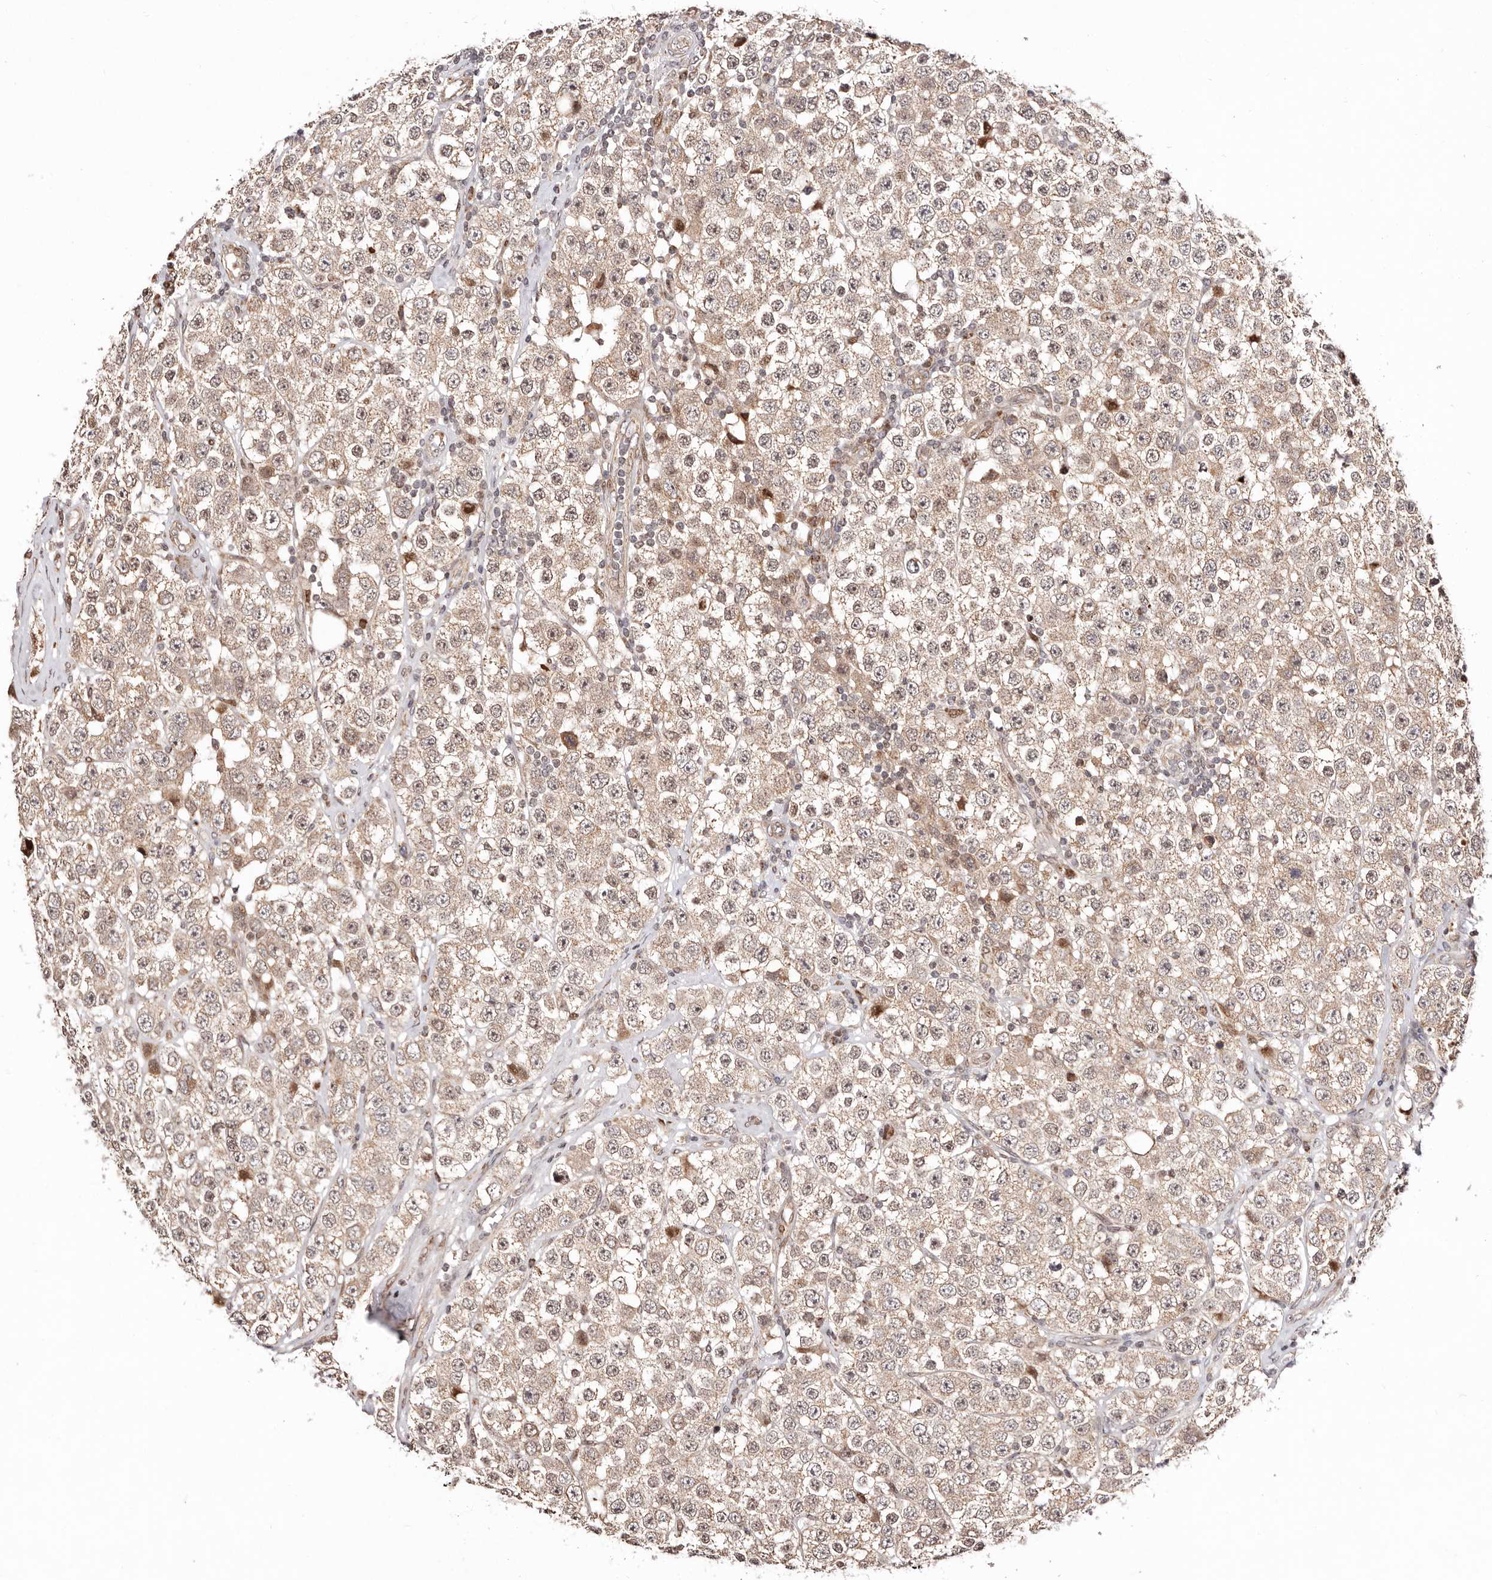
{"staining": {"intensity": "weak", "quantity": ">75%", "location": "cytoplasmic/membranous"}, "tissue": "testis cancer", "cell_type": "Tumor cells", "image_type": "cancer", "snomed": [{"axis": "morphology", "description": "Seminoma, NOS"}, {"axis": "topography", "description": "Testis"}], "caption": "Testis seminoma stained with DAB (3,3'-diaminobenzidine) IHC exhibits low levels of weak cytoplasmic/membranous positivity in about >75% of tumor cells.", "gene": "HIVEP3", "patient": {"sex": "male", "age": 28}}